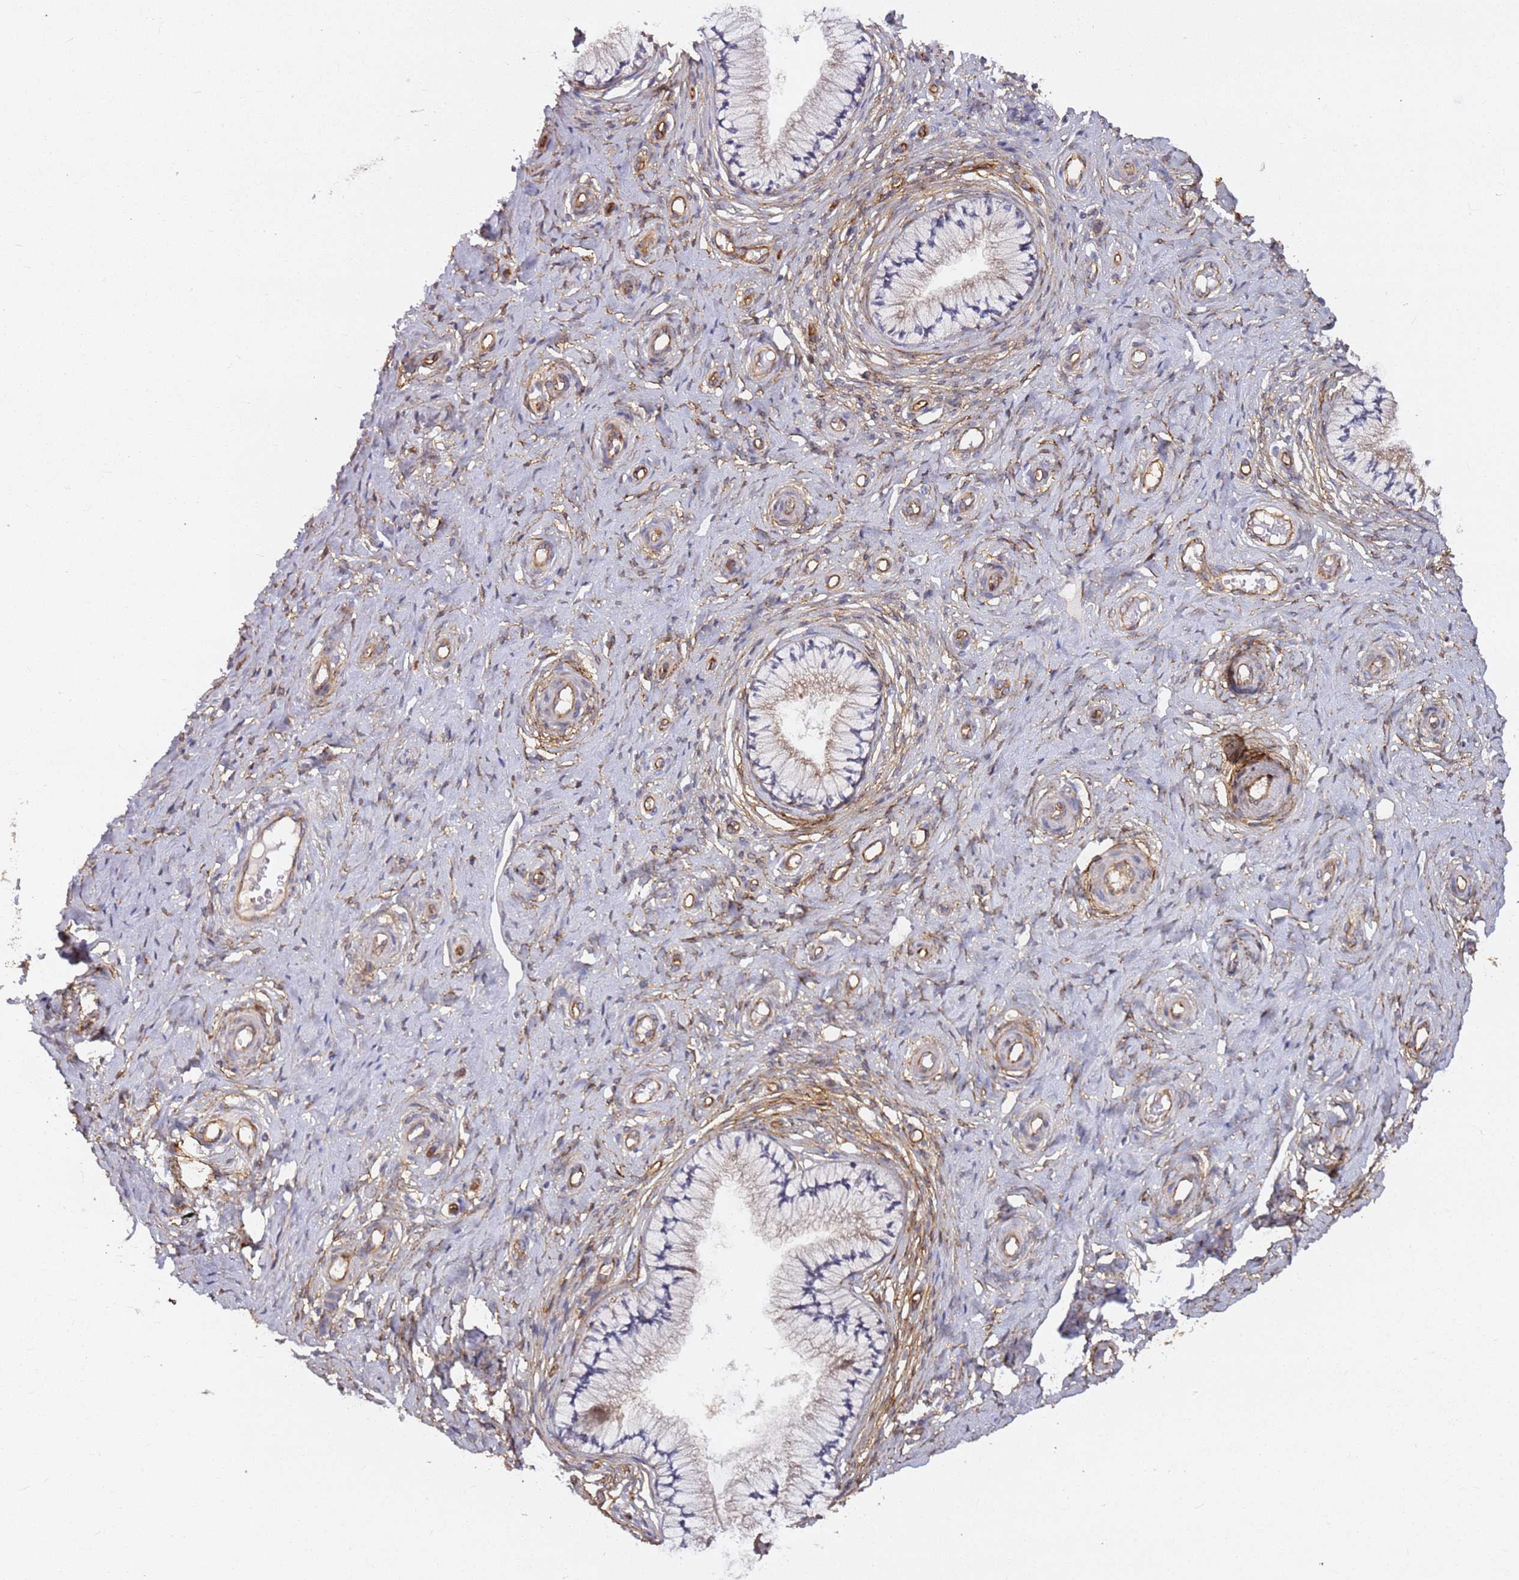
{"staining": {"intensity": "weak", "quantity": "<25%", "location": "cytoplasmic/membranous"}, "tissue": "cervix", "cell_type": "Glandular cells", "image_type": "normal", "snomed": [{"axis": "morphology", "description": "Normal tissue, NOS"}, {"axis": "topography", "description": "Cervix"}], "caption": "IHC micrograph of benign cervix: cervix stained with DAB reveals no significant protein positivity in glandular cells. (Stains: DAB (3,3'-diaminobenzidine) immunohistochemistry with hematoxylin counter stain, Microscopy: brightfield microscopy at high magnification).", "gene": "KIF7", "patient": {"sex": "female", "age": 36}}